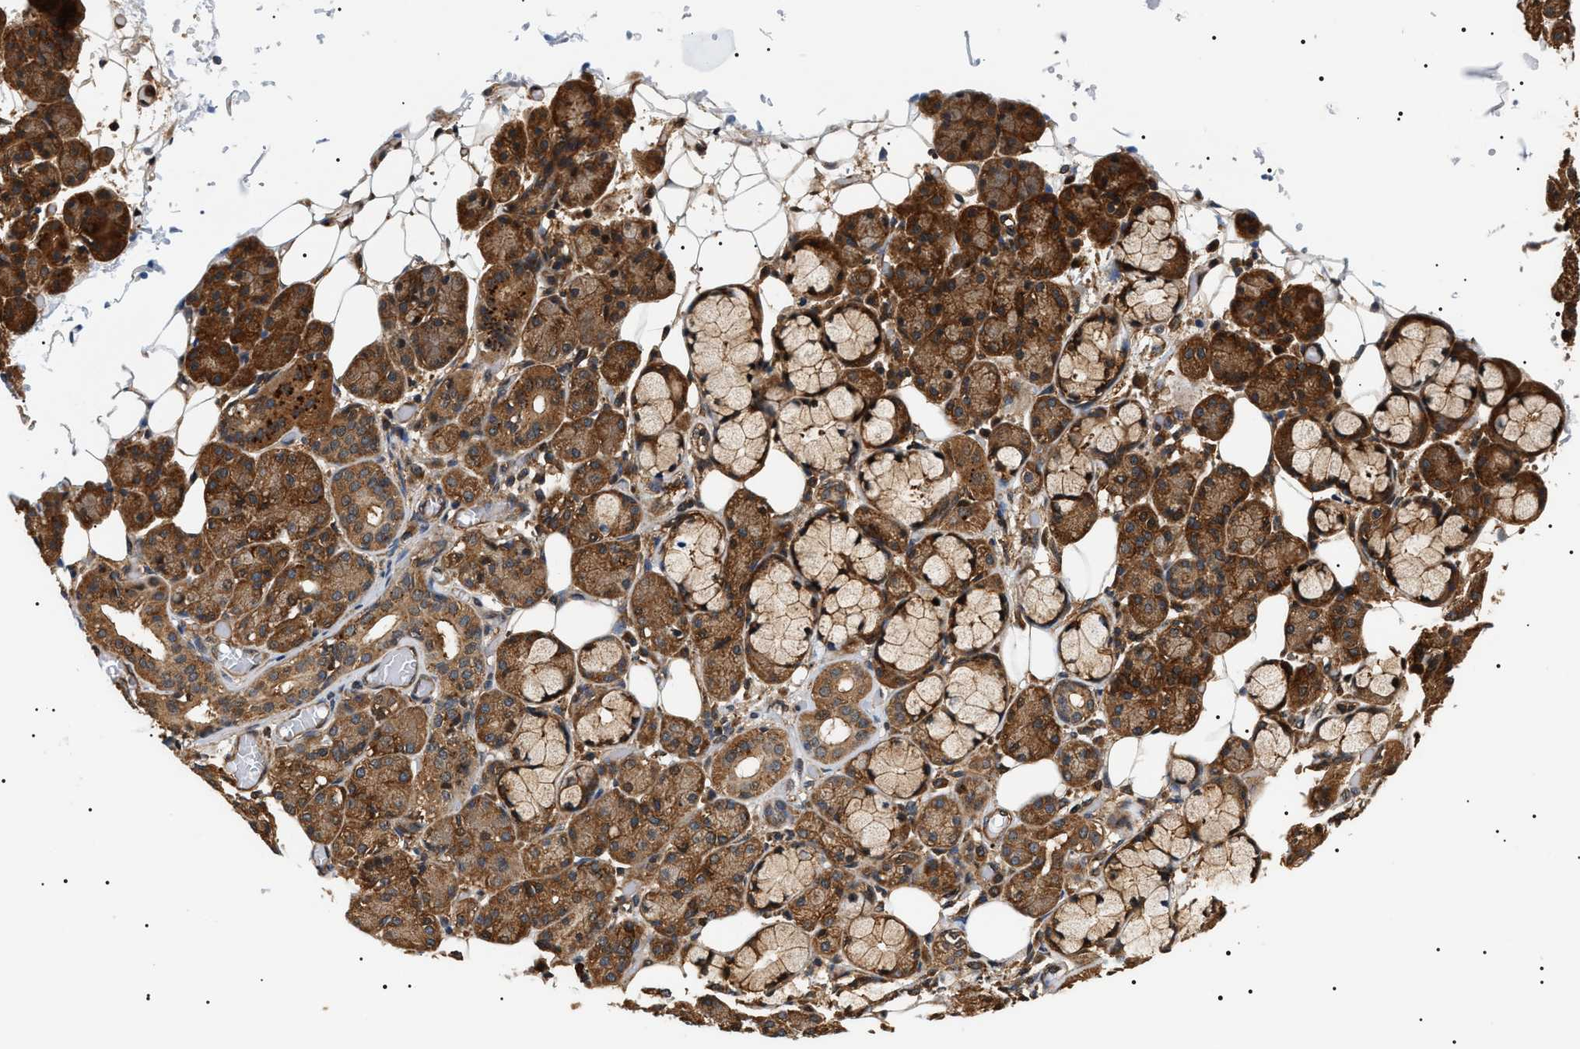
{"staining": {"intensity": "strong", "quantity": "25%-75%", "location": "cytoplasmic/membranous,nuclear"}, "tissue": "salivary gland", "cell_type": "Glandular cells", "image_type": "normal", "snomed": [{"axis": "morphology", "description": "Normal tissue, NOS"}, {"axis": "topography", "description": "Salivary gland"}], "caption": "Immunohistochemistry (IHC) image of benign human salivary gland stained for a protein (brown), which demonstrates high levels of strong cytoplasmic/membranous,nuclear expression in about 25%-75% of glandular cells.", "gene": "SH3GLB2", "patient": {"sex": "male", "age": 63}}